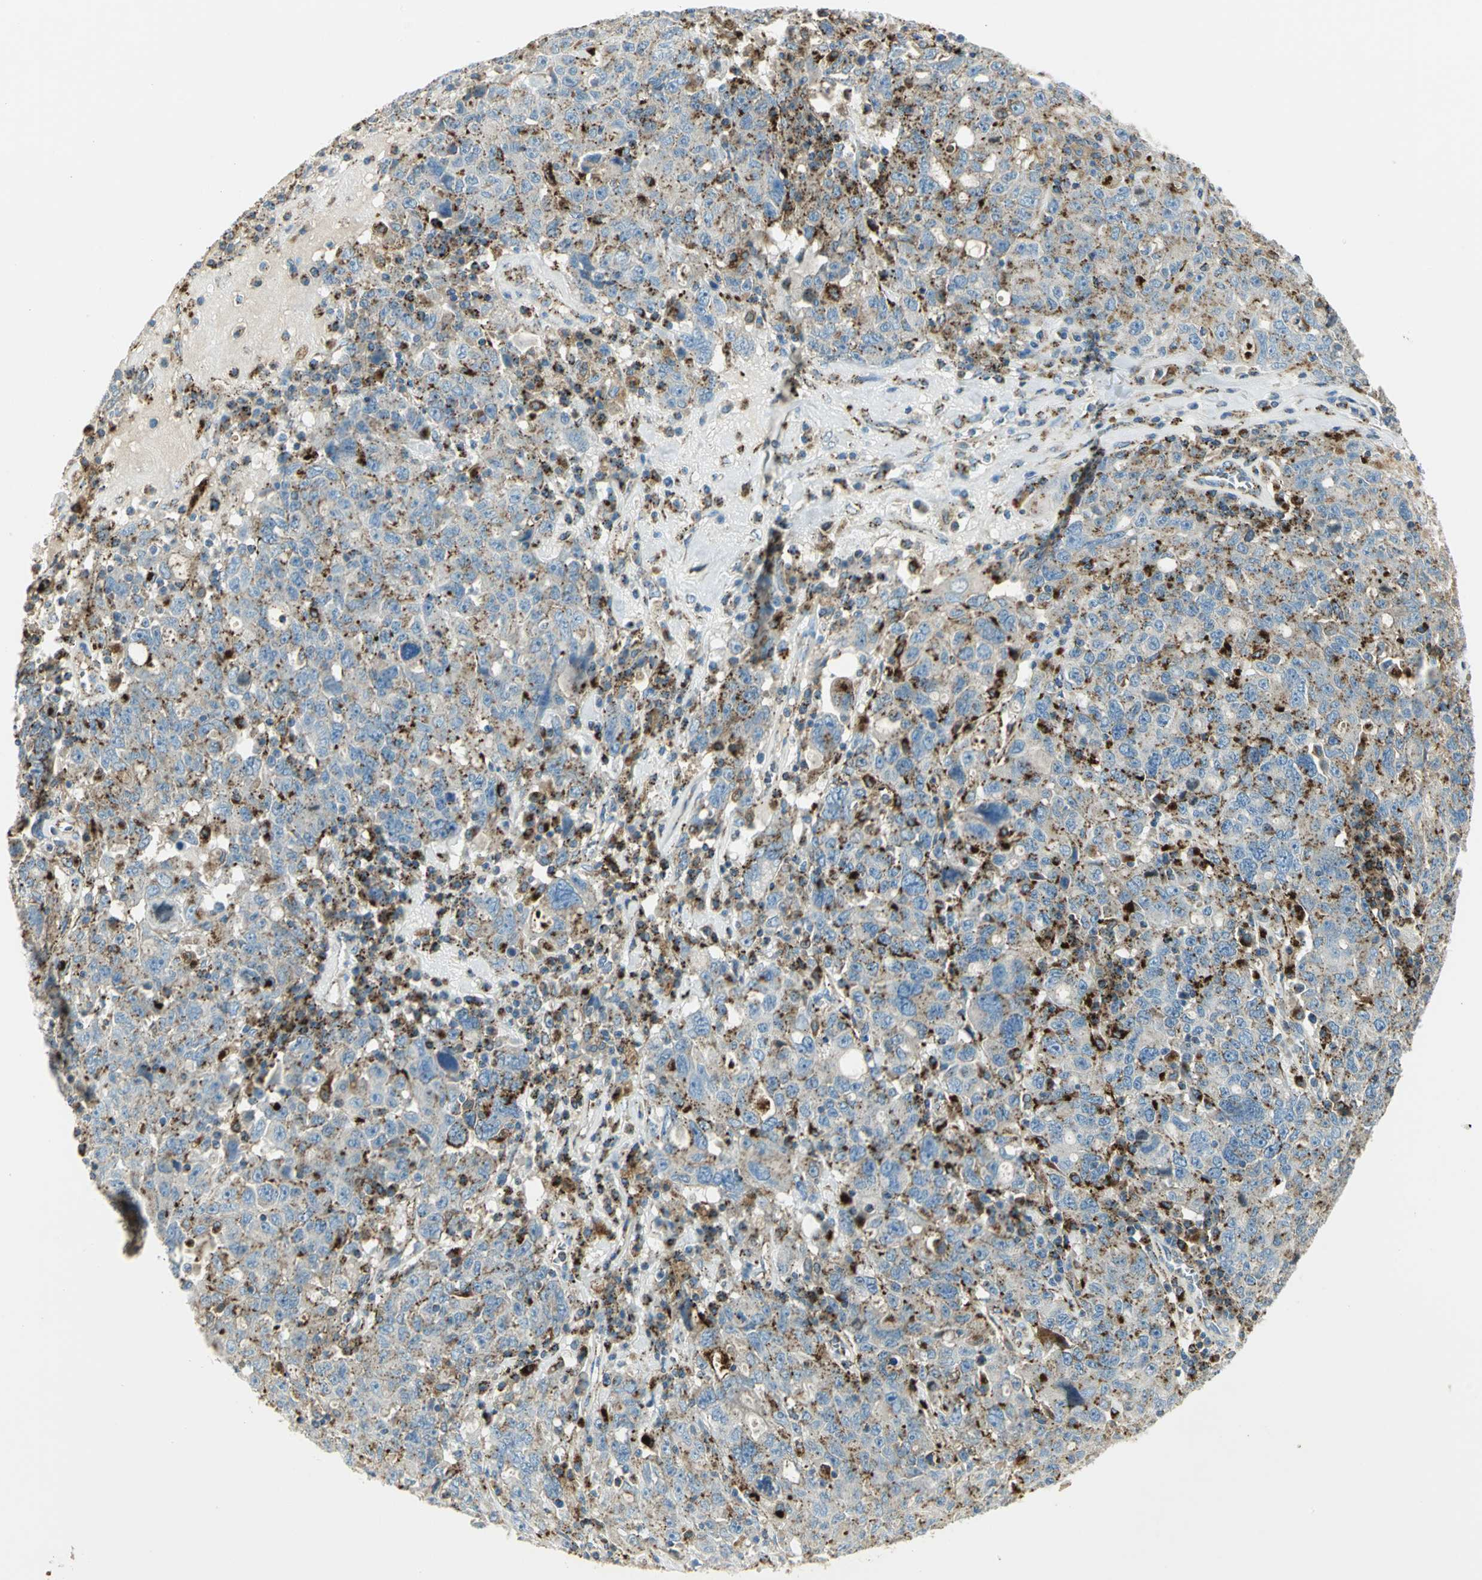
{"staining": {"intensity": "strong", "quantity": ">75%", "location": "cytoplasmic/membranous"}, "tissue": "ovarian cancer", "cell_type": "Tumor cells", "image_type": "cancer", "snomed": [{"axis": "morphology", "description": "Carcinoma, endometroid"}, {"axis": "topography", "description": "Ovary"}], "caption": "A photomicrograph of ovarian endometroid carcinoma stained for a protein shows strong cytoplasmic/membranous brown staining in tumor cells. The staining was performed using DAB (3,3'-diaminobenzidine) to visualize the protein expression in brown, while the nuclei were stained in blue with hematoxylin (Magnification: 20x).", "gene": "ARSA", "patient": {"sex": "female", "age": 62}}